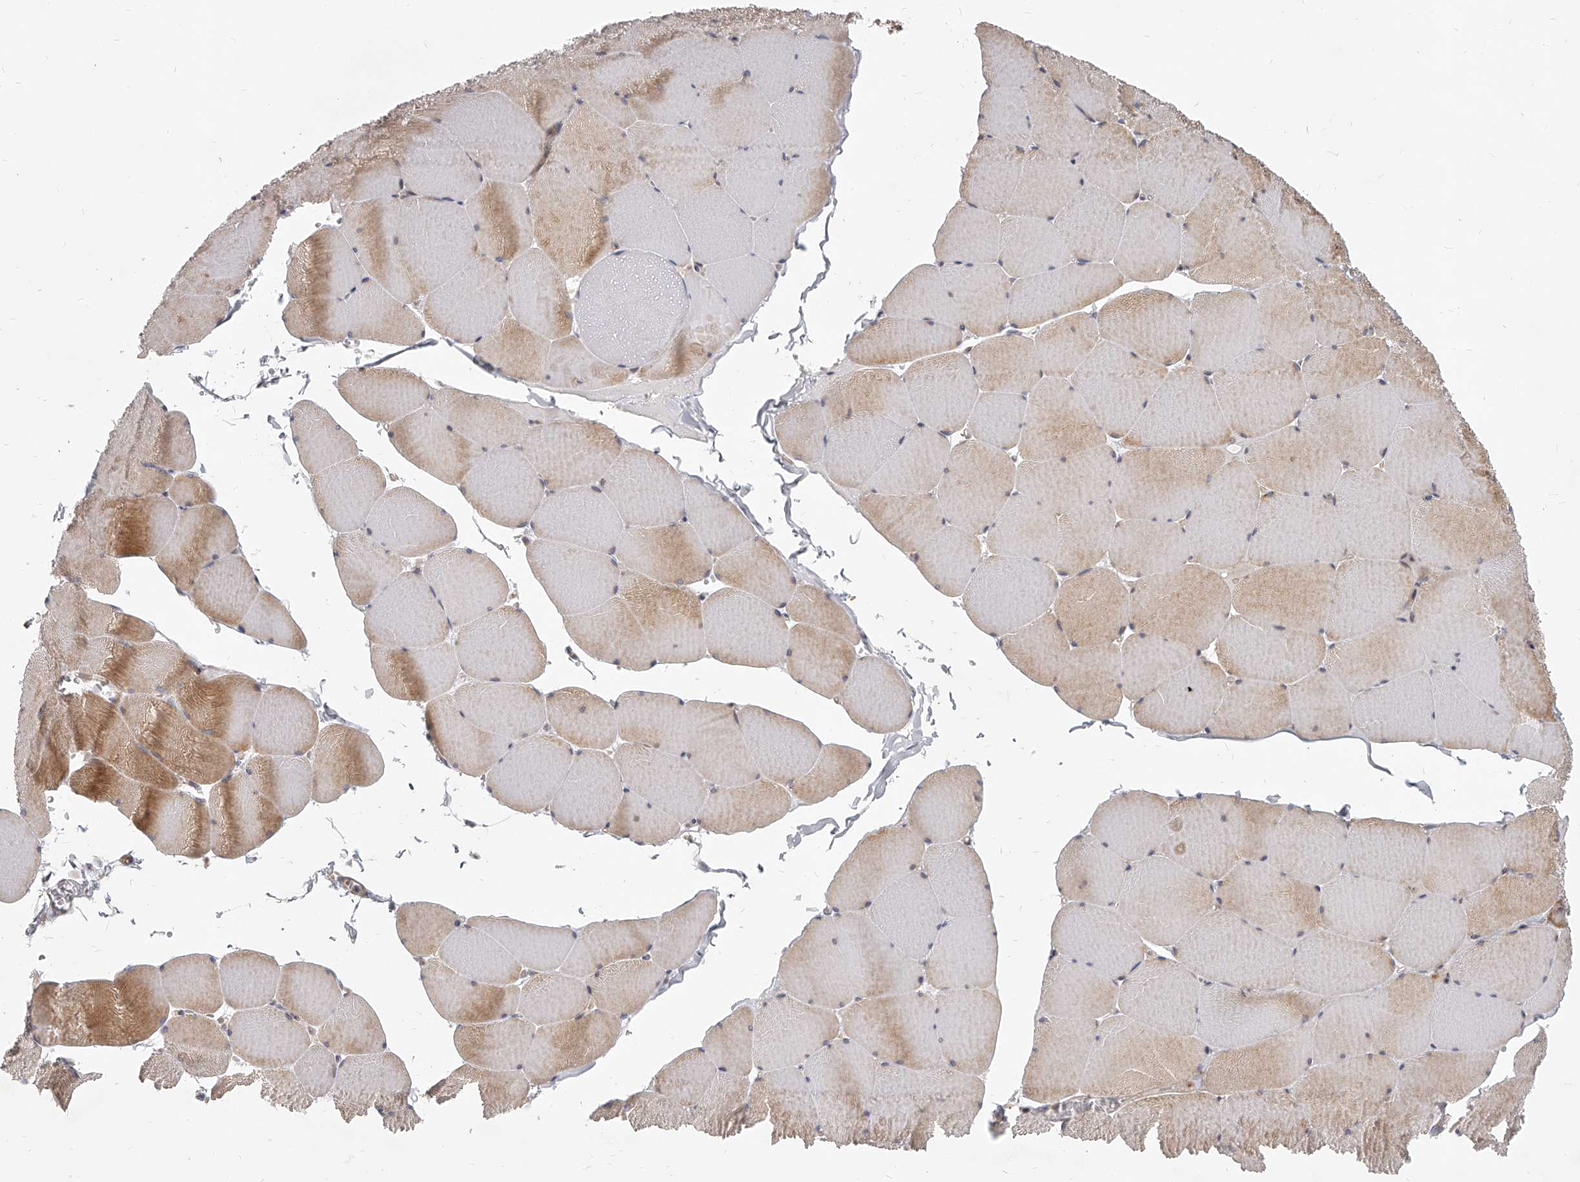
{"staining": {"intensity": "strong", "quantity": "25%-75%", "location": "cytoplasmic/membranous"}, "tissue": "skeletal muscle", "cell_type": "Myocytes", "image_type": "normal", "snomed": [{"axis": "morphology", "description": "Normal tissue, NOS"}, {"axis": "topography", "description": "Skeletal muscle"}, {"axis": "topography", "description": "Head-Neck"}], "caption": "Skeletal muscle was stained to show a protein in brown. There is high levels of strong cytoplasmic/membranous staining in approximately 25%-75% of myocytes. The staining was performed using DAB, with brown indicating positive protein expression. Nuclei are stained blue with hematoxylin.", "gene": "SLC37A1", "patient": {"sex": "male", "age": 66}}